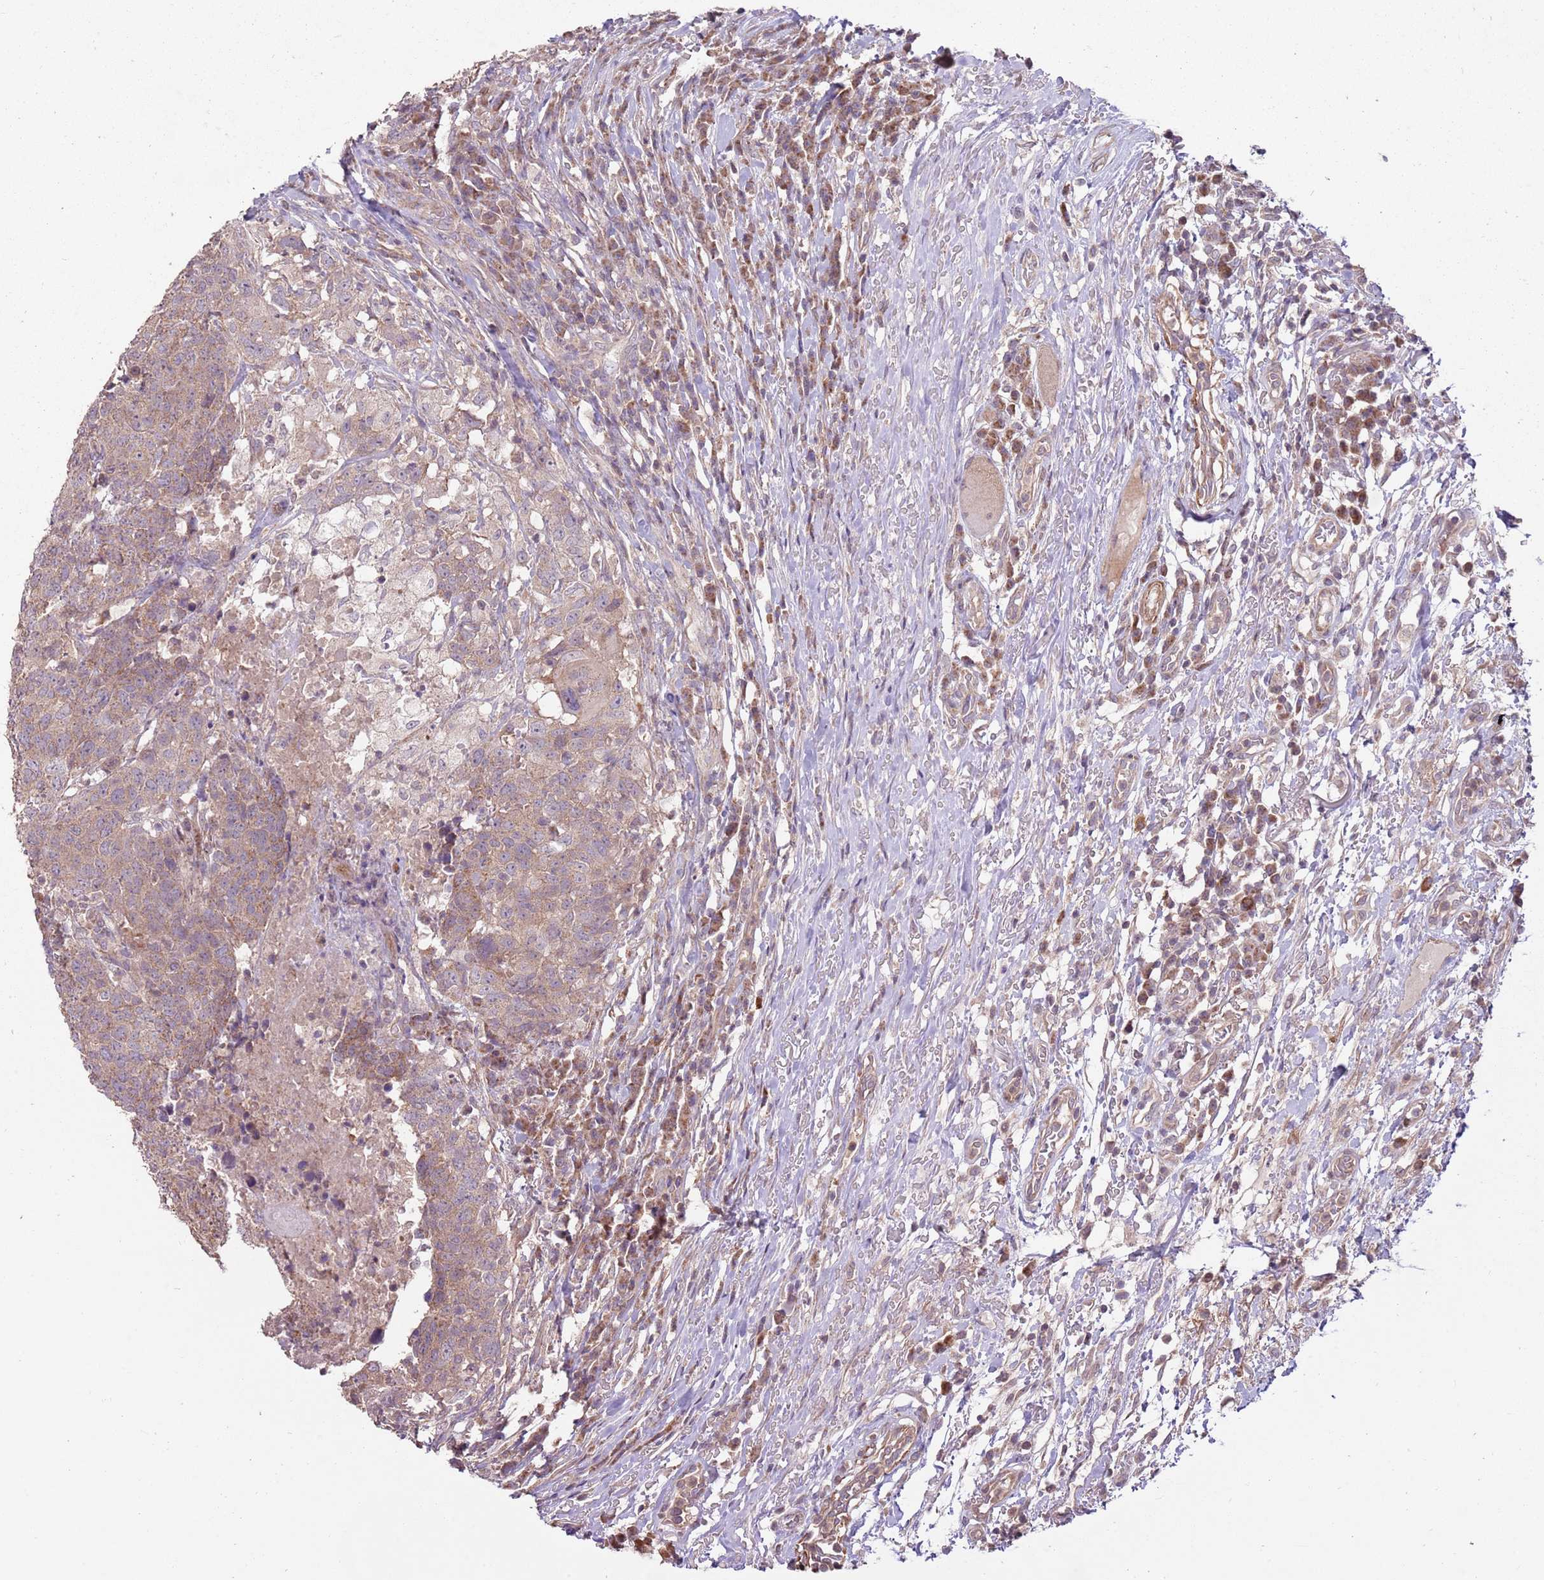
{"staining": {"intensity": "weak", "quantity": "25%-75%", "location": "cytoplasmic/membranous"}, "tissue": "head and neck cancer", "cell_type": "Tumor cells", "image_type": "cancer", "snomed": [{"axis": "morphology", "description": "Normal tissue, NOS"}, {"axis": "morphology", "description": "Squamous cell carcinoma, NOS"}, {"axis": "topography", "description": "Skeletal muscle"}, {"axis": "topography", "description": "Vascular tissue"}, {"axis": "topography", "description": "Peripheral nerve tissue"}, {"axis": "topography", "description": "Head-Neck"}], "caption": "Weak cytoplasmic/membranous staining for a protein is identified in approximately 25%-75% of tumor cells of squamous cell carcinoma (head and neck) using IHC.", "gene": "SPATA31D1", "patient": {"sex": "male", "age": 66}}